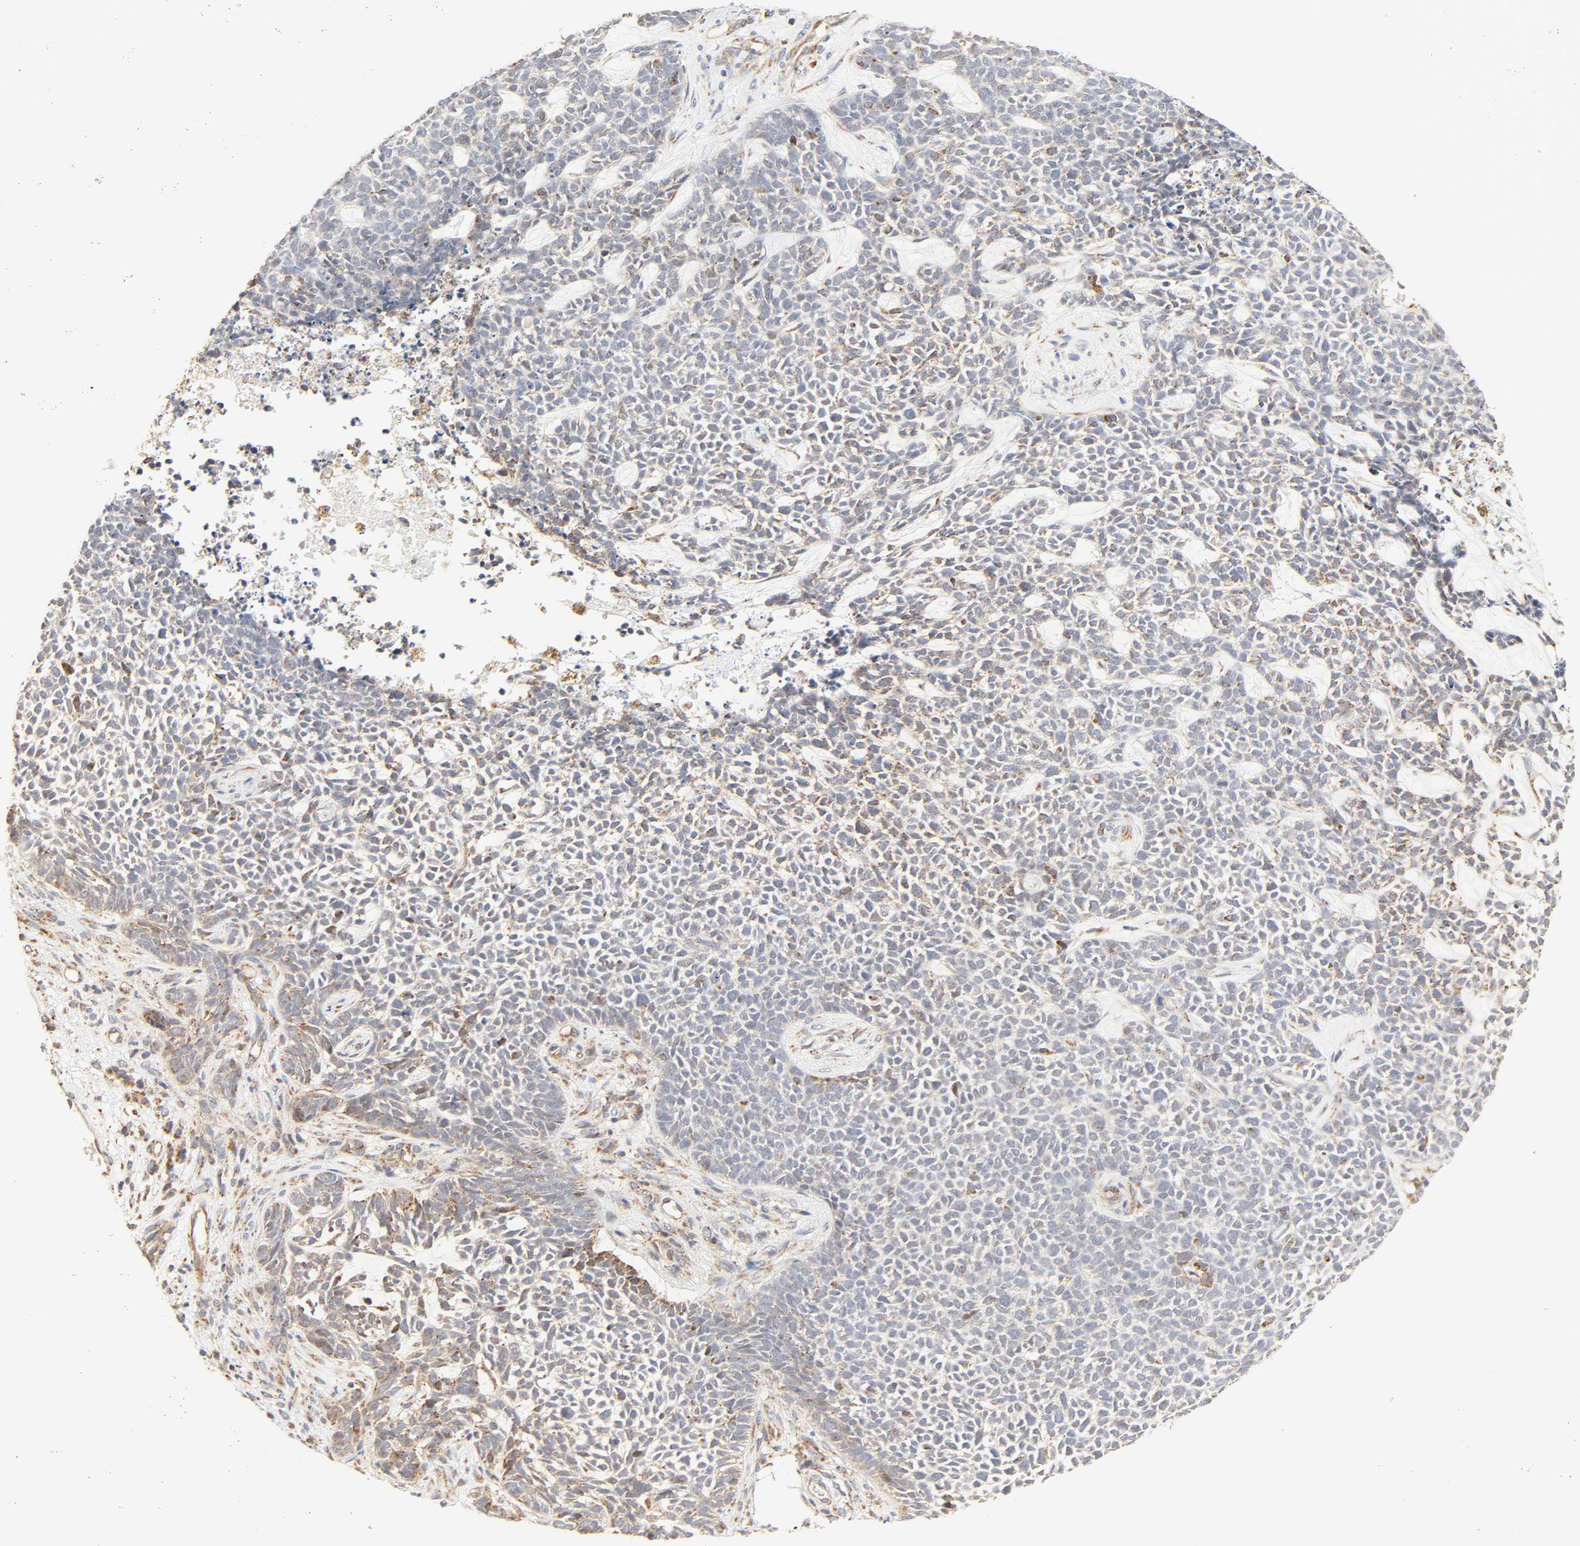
{"staining": {"intensity": "weak", "quantity": ">75%", "location": "cytoplasmic/membranous"}, "tissue": "skin cancer", "cell_type": "Tumor cells", "image_type": "cancer", "snomed": [{"axis": "morphology", "description": "Basal cell carcinoma"}, {"axis": "topography", "description": "Skin"}], "caption": "Immunohistochemical staining of human skin cancer (basal cell carcinoma) displays weak cytoplasmic/membranous protein positivity in about >75% of tumor cells.", "gene": "ZMAT5", "patient": {"sex": "female", "age": 84}}